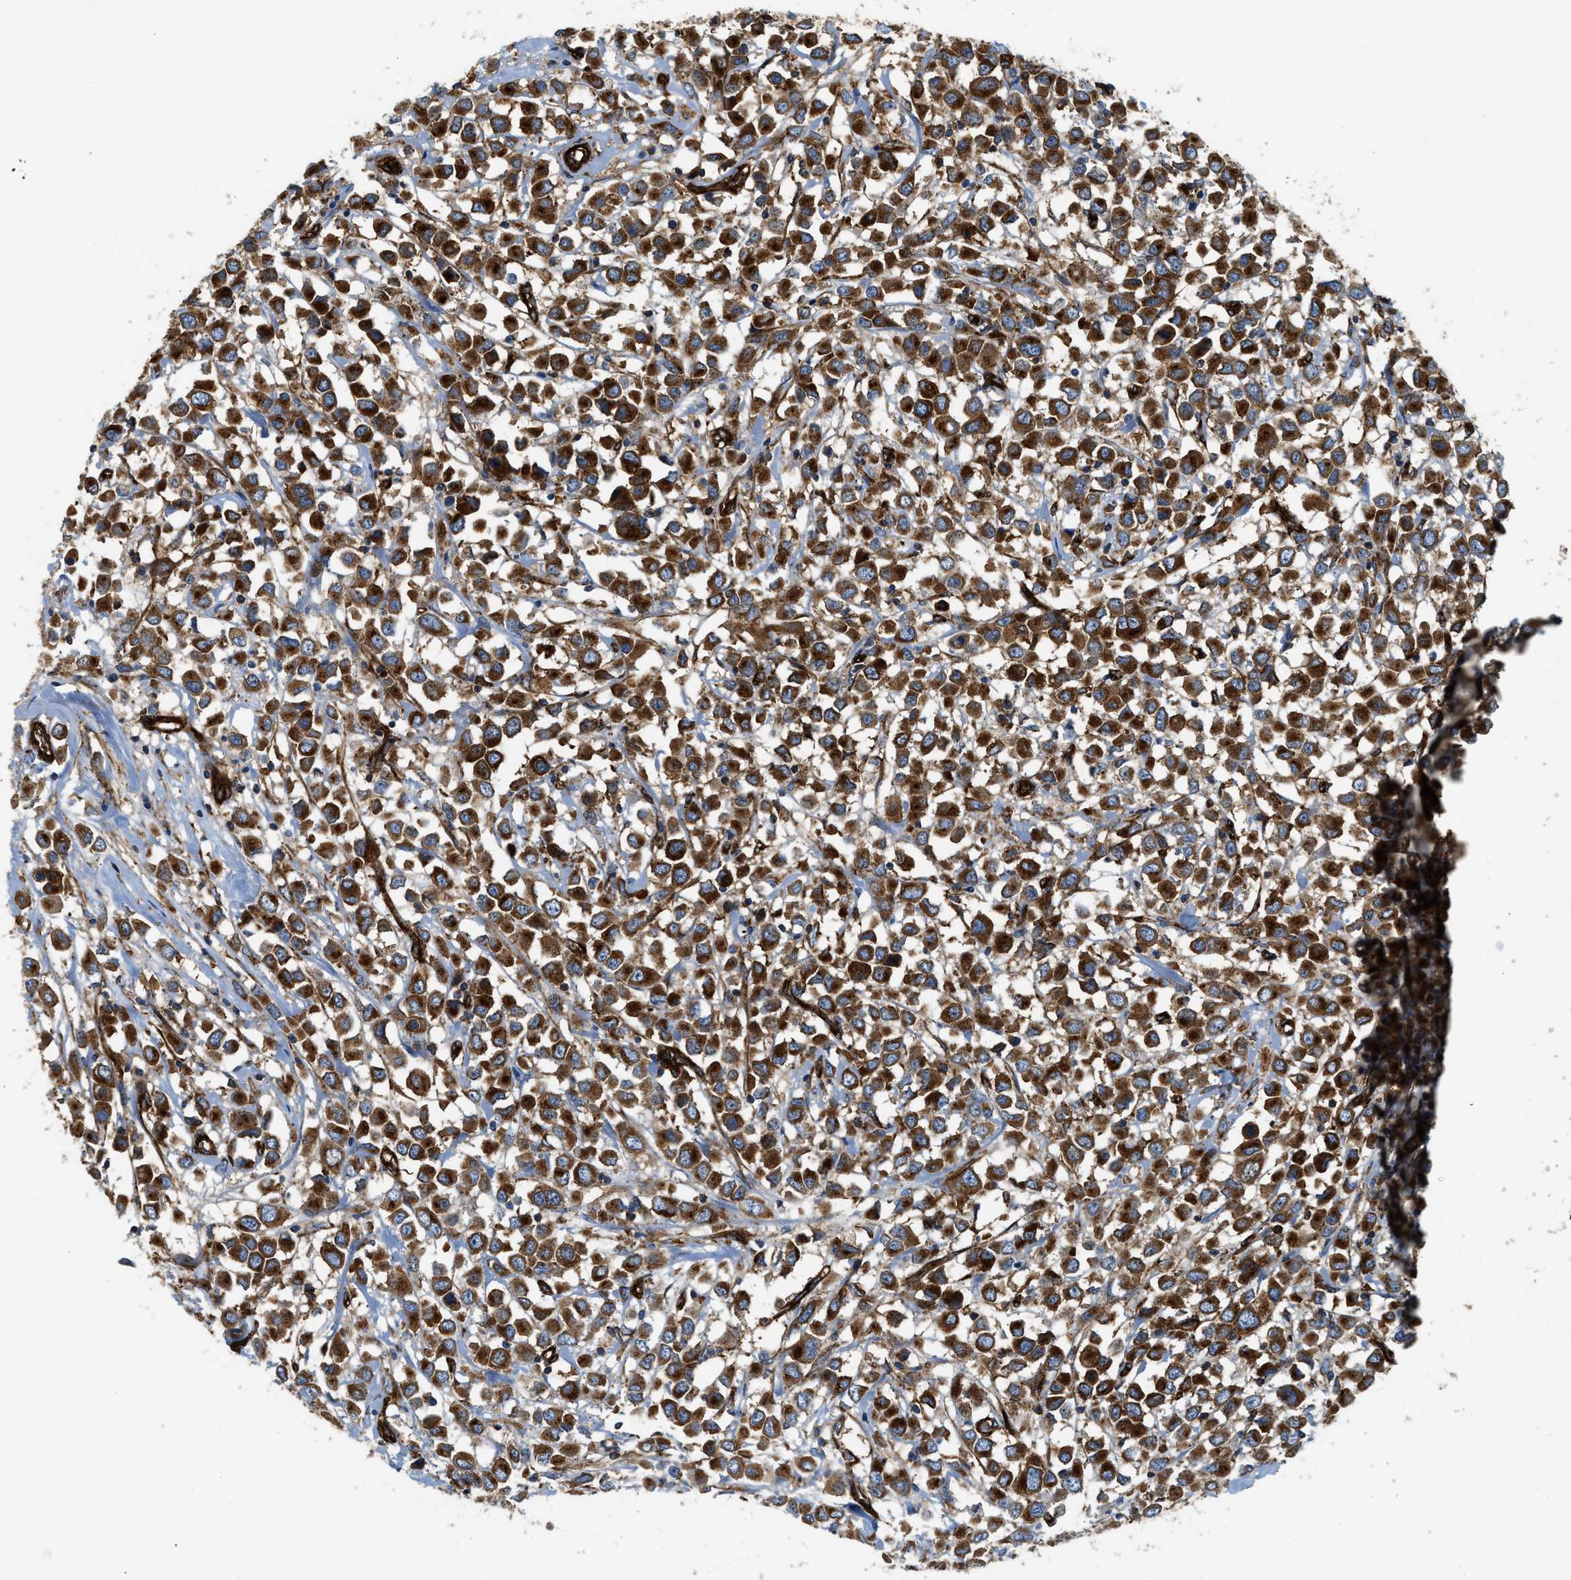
{"staining": {"intensity": "strong", "quantity": ">75%", "location": "cytoplasmic/membranous"}, "tissue": "breast cancer", "cell_type": "Tumor cells", "image_type": "cancer", "snomed": [{"axis": "morphology", "description": "Duct carcinoma"}, {"axis": "topography", "description": "Breast"}], "caption": "This histopathology image shows immunohistochemistry staining of human infiltrating ductal carcinoma (breast), with high strong cytoplasmic/membranous expression in approximately >75% of tumor cells.", "gene": "HIP1", "patient": {"sex": "female", "age": 61}}